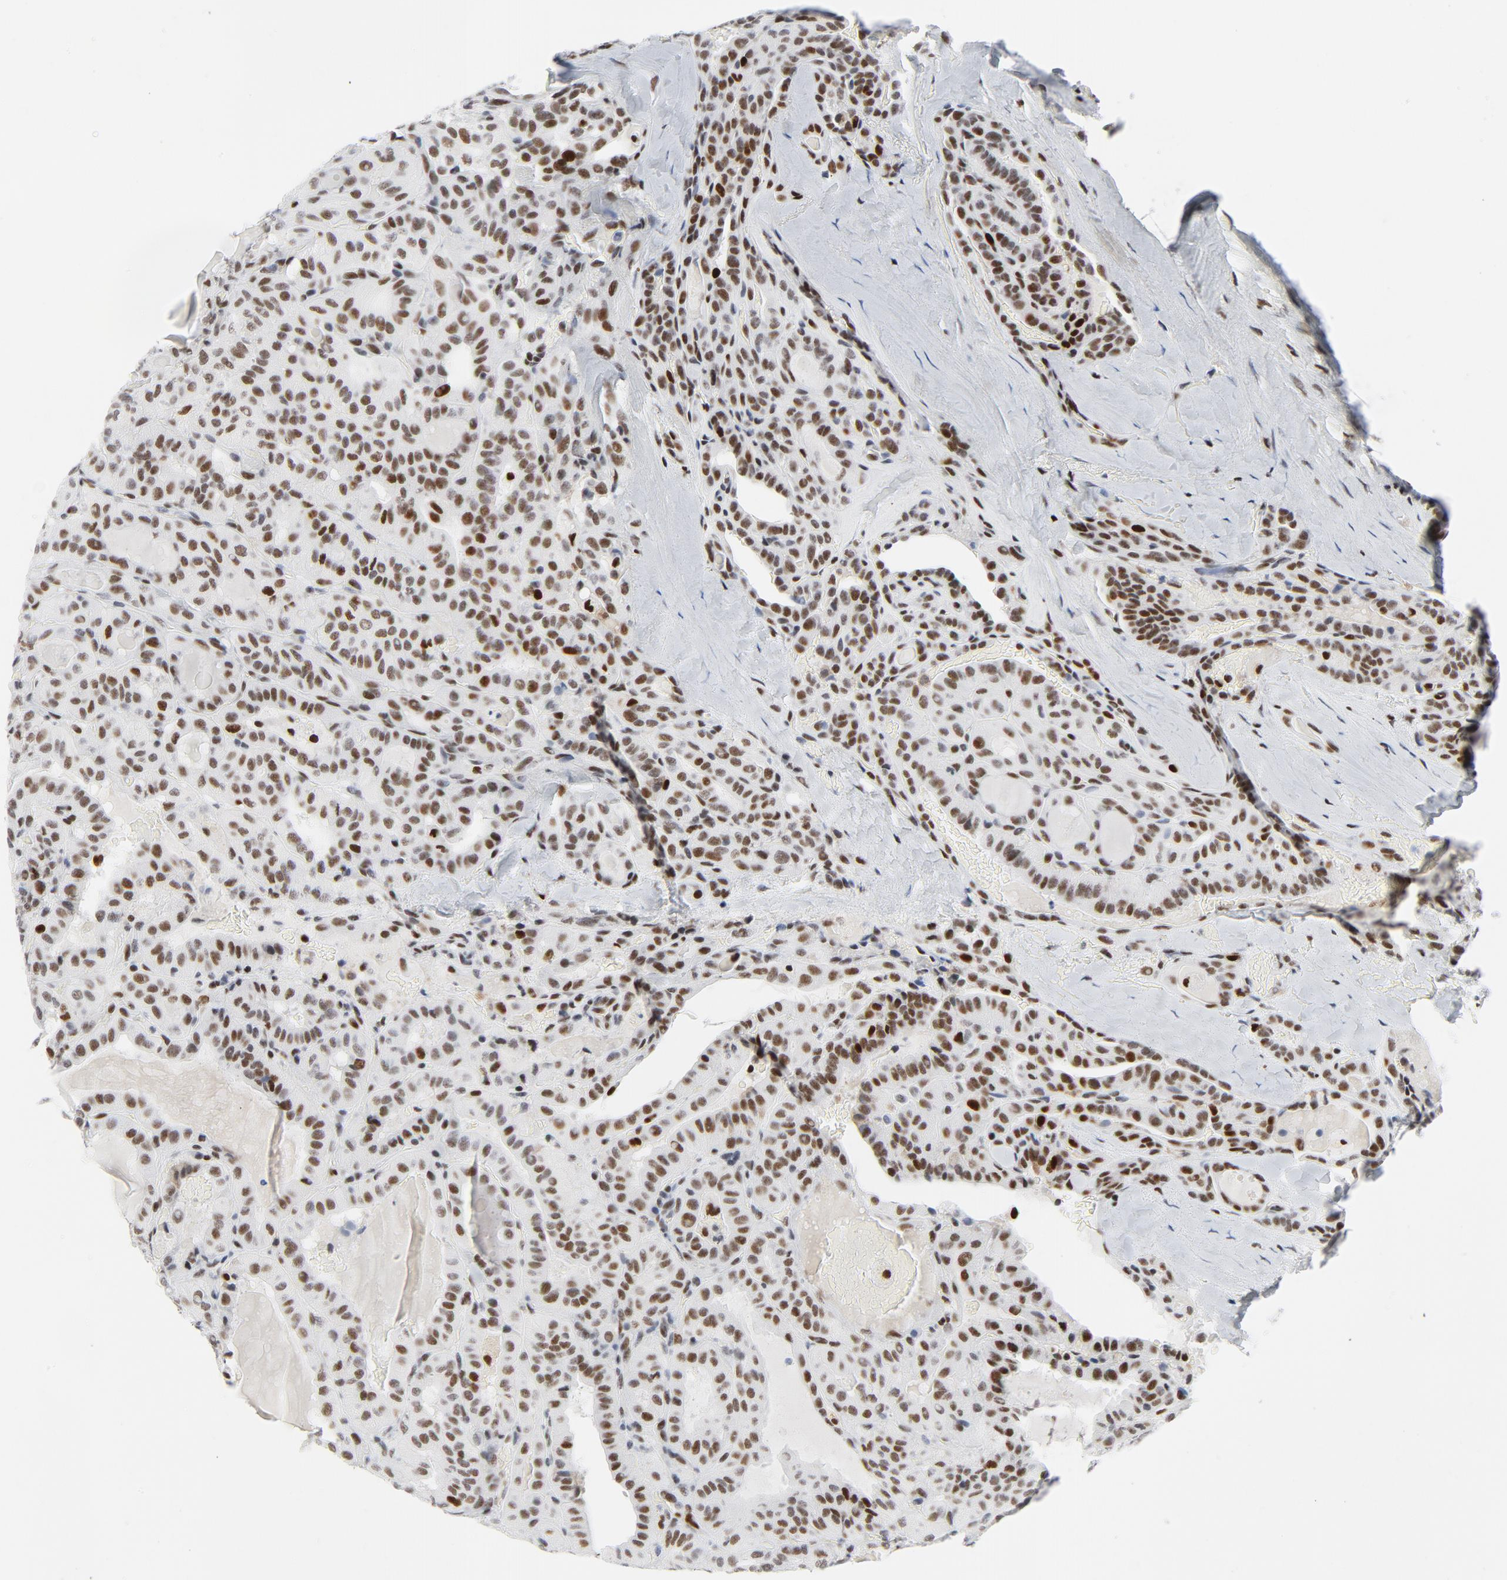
{"staining": {"intensity": "moderate", "quantity": ">75%", "location": "nuclear"}, "tissue": "thyroid cancer", "cell_type": "Tumor cells", "image_type": "cancer", "snomed": [{"axis": "morphology", "description": "Papillary adenocarcinoma, NOS"}, {"axis": "topography", "description": "Thyroid gland"}], "caption": "Immunohistochemistry staining of thyroid cancer (papillary adenocarcinoma), which exhibits medium levels of moderate nuclear expression in approximately >75% of tumor cells indicating moderate nuclear protein expression. The staining was performed using DAB (3,3'-diaminobenzidine) (brown) for protein detection and nuclei were counterstained in hematoxylin (blue).", "gene": "POLD1", "patient": {"sex": "male", "age": 77}}